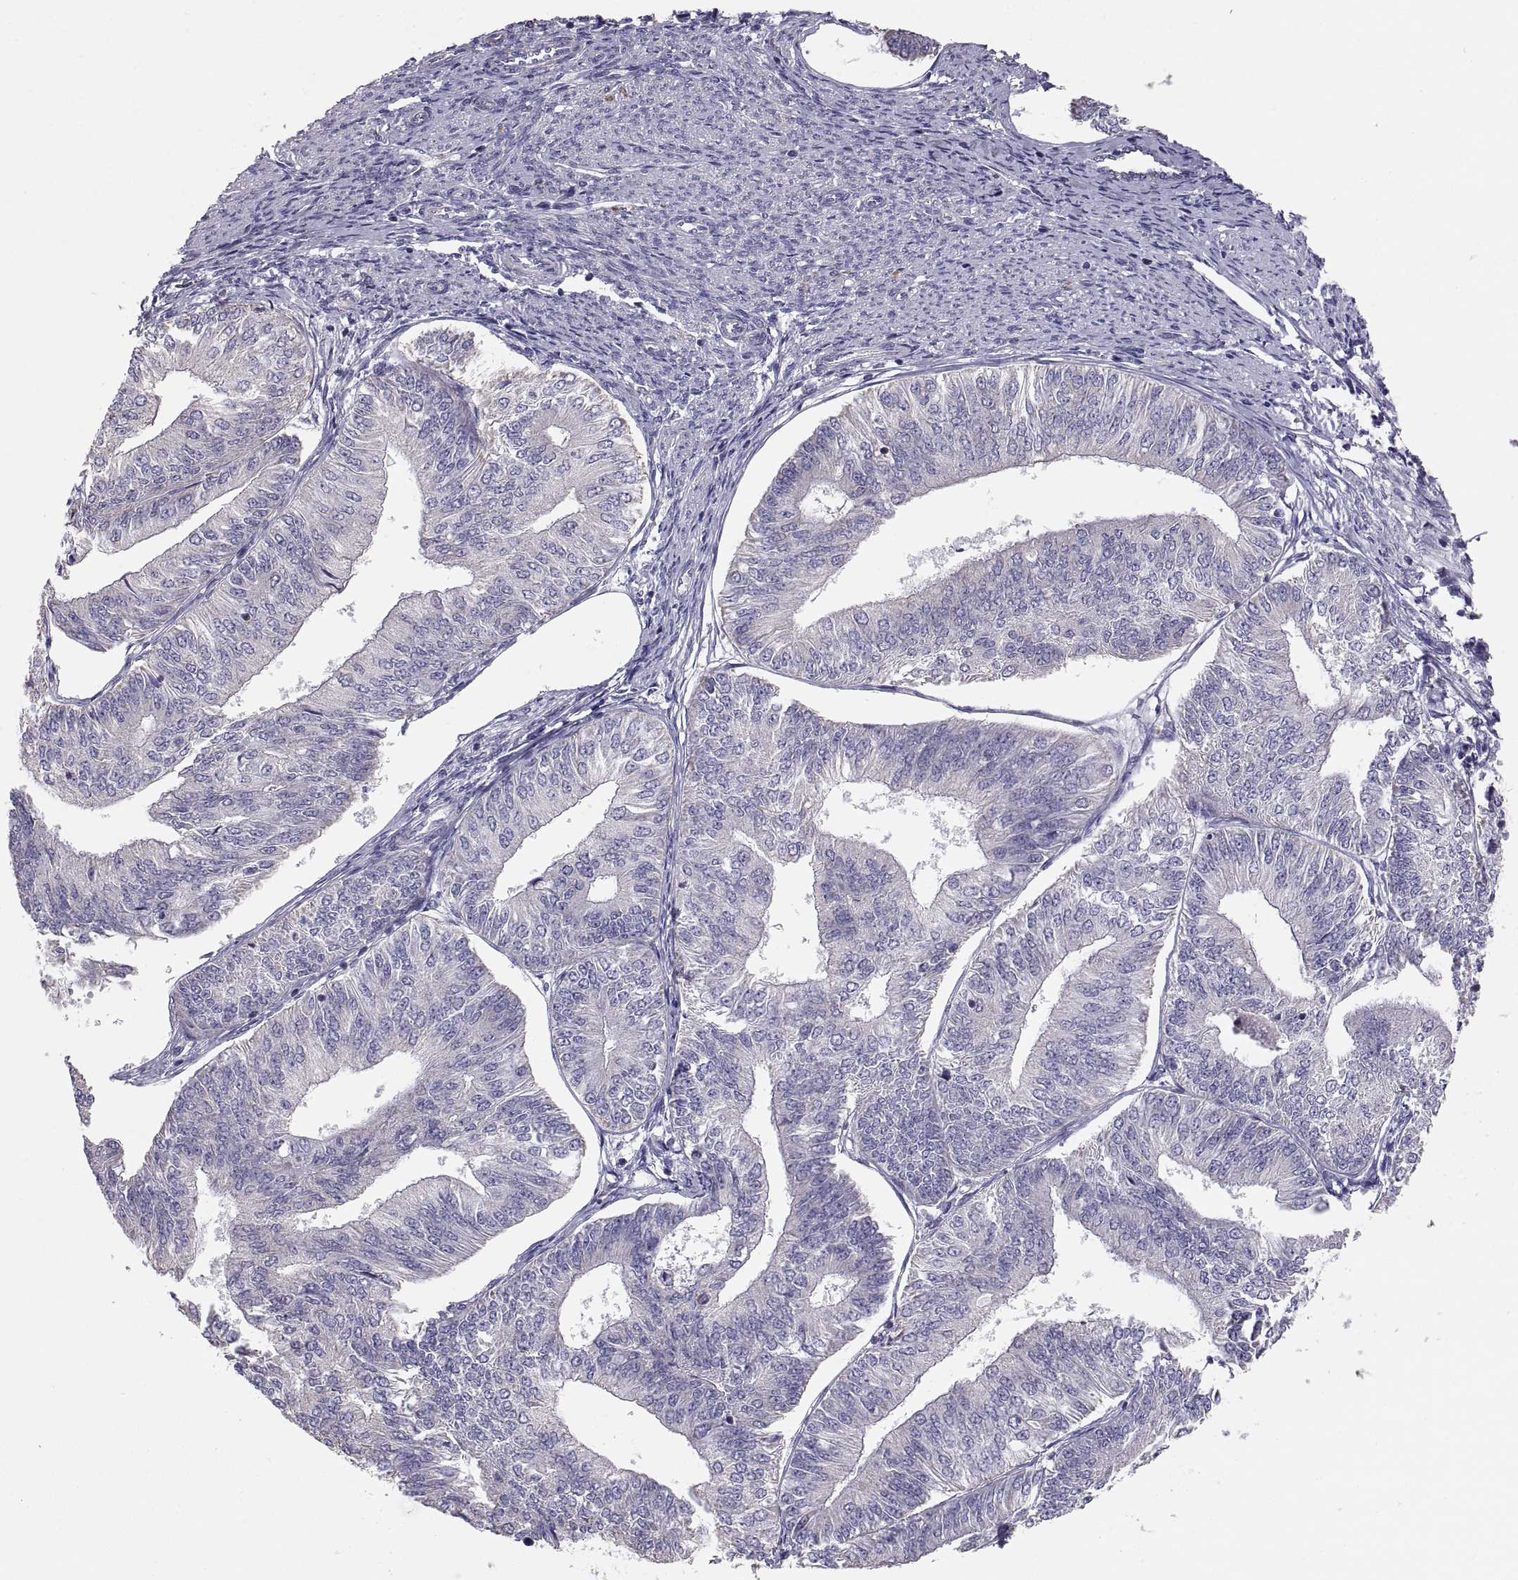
{"staining": {"intensity": "negative", "quantity": "none", "location": "none"}, "tissue": "endometrial cancer", "cell_type": "Tumor cells", "image_type": "cancer", "snomed": [{"axis": "morphology", "description": "Adenocarcinoma, NOS"}, {"axis": "topography", "description": "Endometrium"}], "caption": "The IHC micrograph has no significant expression in tumor cells of endometrial adenocarcinoma tissue.", "gene": "TNNC1", "patient": {"sex": "female", "age": 58}}